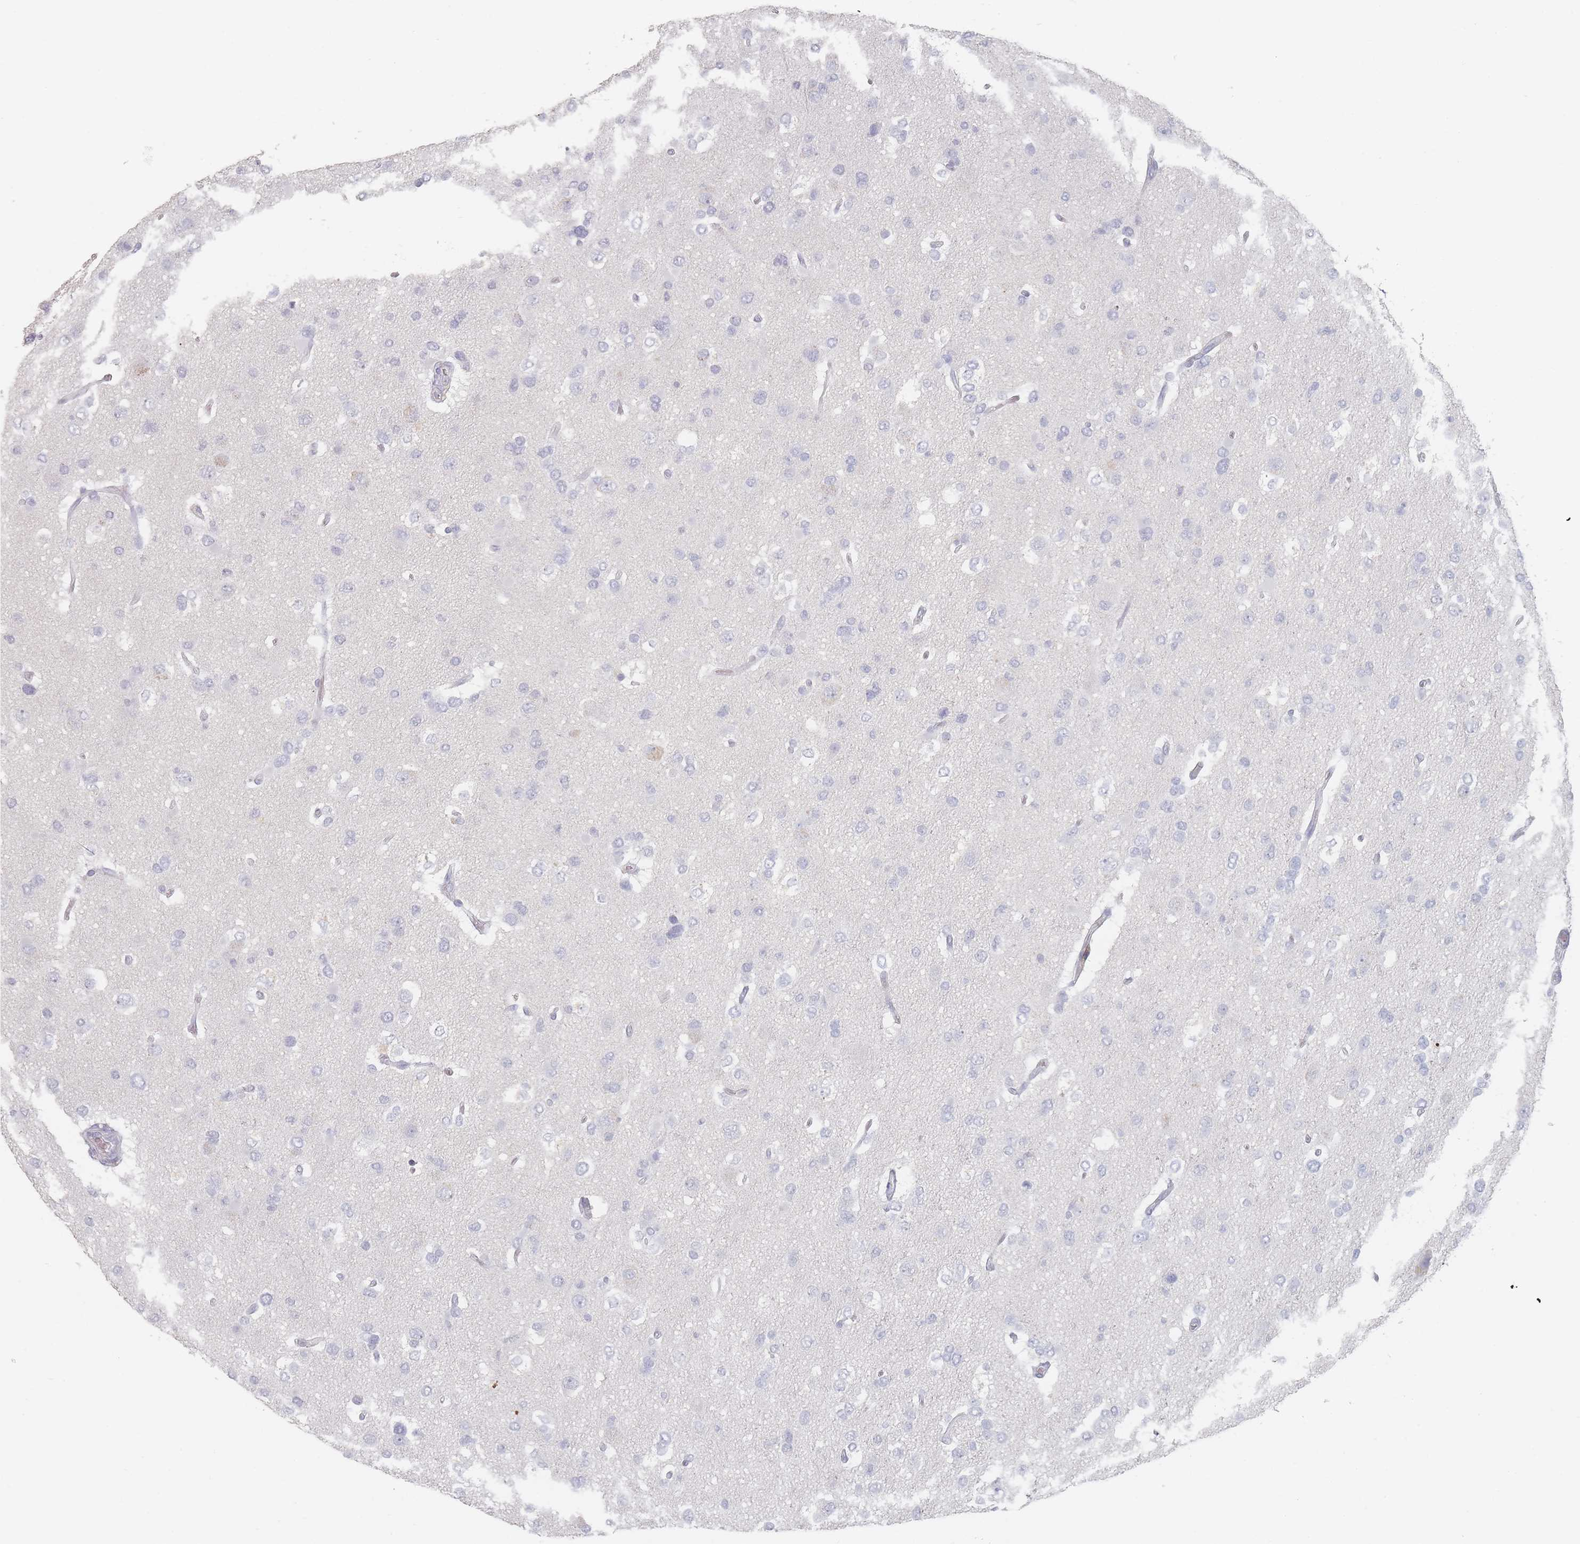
{"staining": {"intensity": "negative", "quantity": "none", "location": "none"}, "tissue": "glioma", "cell_type": "Tumor cells", "image_type": "cancer", "snomed": [{"axis": "morphology", "description": "Glioma, malignant, High grade"}, {"axis": "topography", "description": "Brain"}], "caption": "High power microscopy micrograph of an immunohistochemistry histopathology image of high-grade glioma (malignant), revealing no significant expression in tumor cells.", "gene": "CD37", "patient": {"sex": "male", "age": 53}}